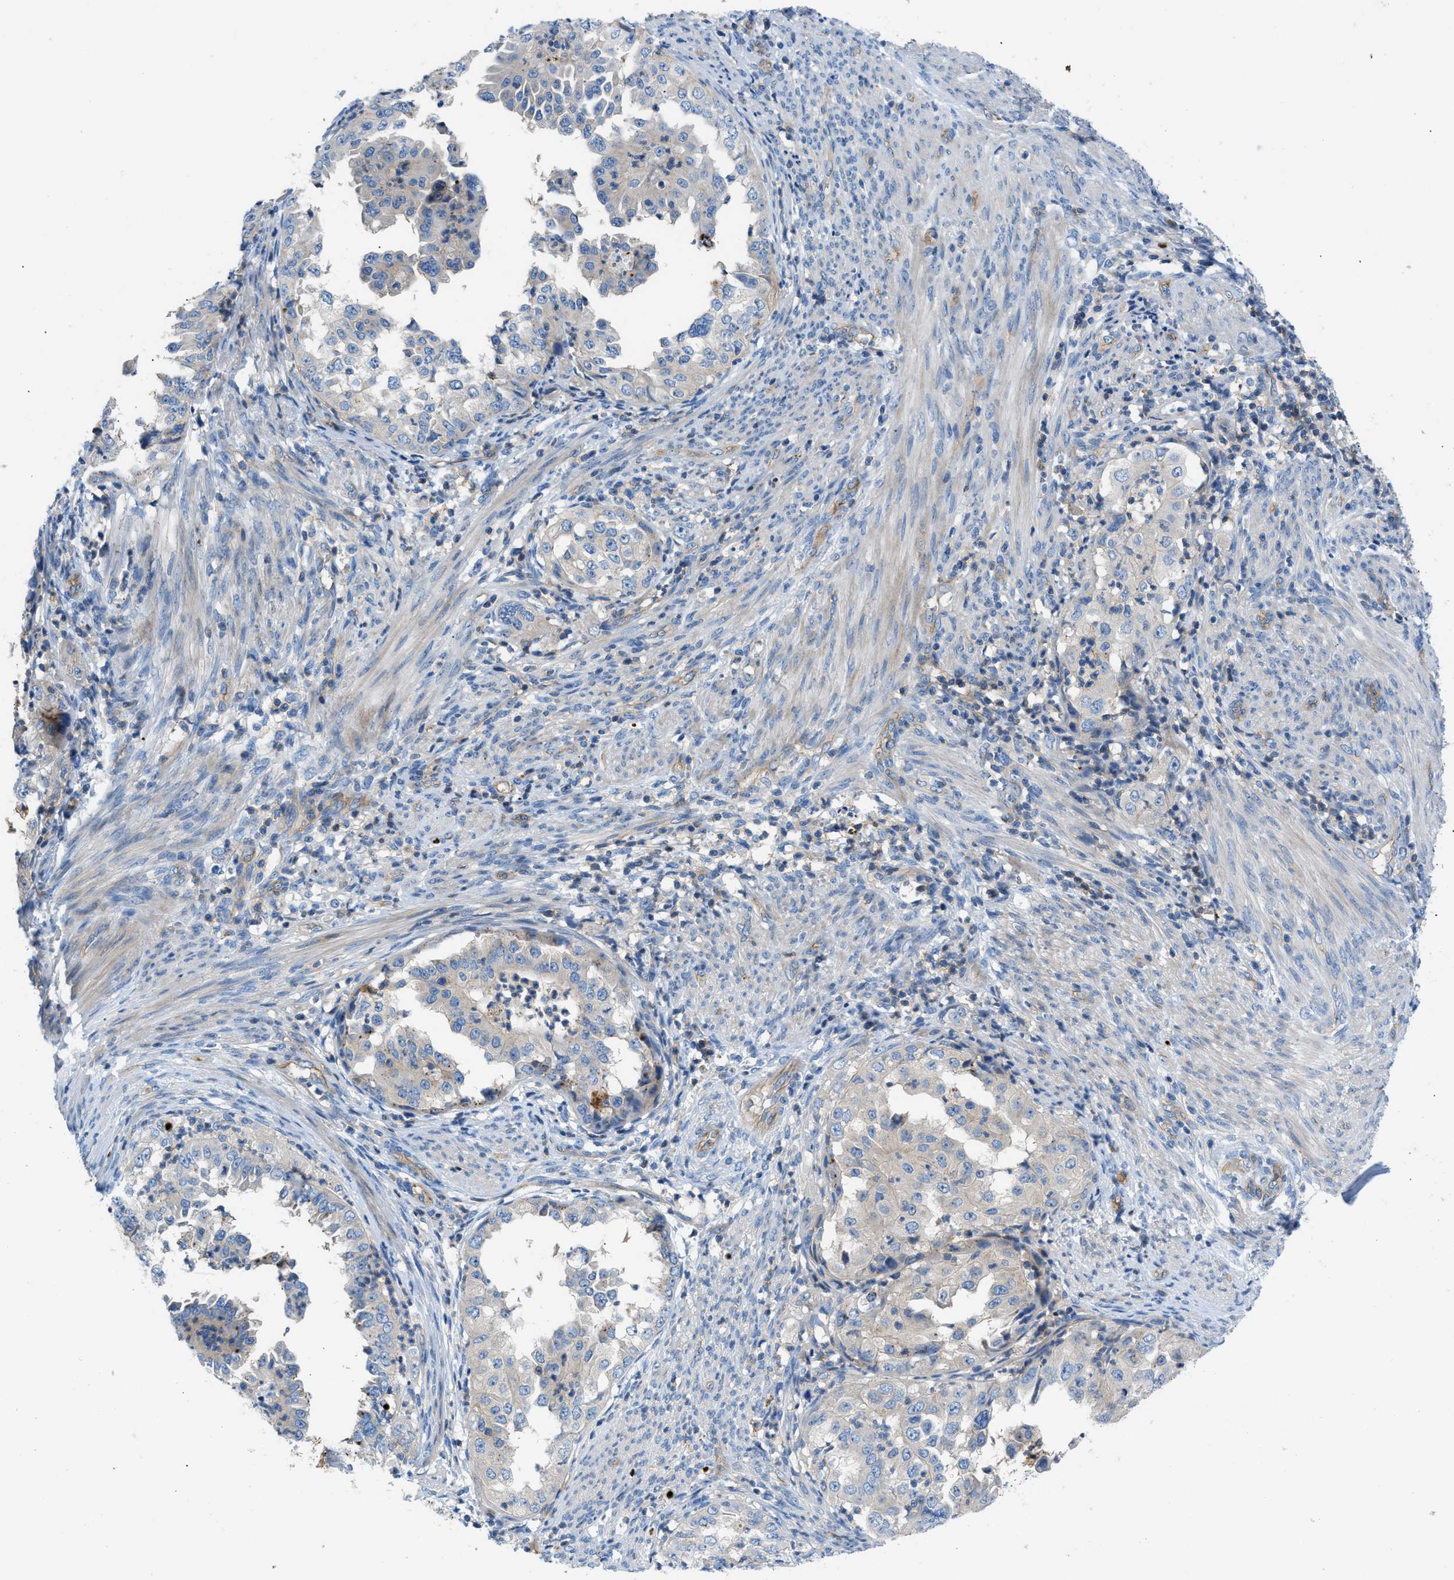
{"staining": {"intensity": "weak", "quantity": "<25%", "location": "cytoplasmic/membranous"}, "tissue": "endometrial cancer", "cell_type": "Tumor cells", "image_type": "cancer", "snomed": [{"axis": "morphology", "description": "Adenocarcinoma, NOS"}, {"axis": "topography", "description": "Endometrium"}], "caption": "IHC photomicrograph of endometrial cancer (adenocarcinoma) stained for a protein (brown), which shows no positivity in tumor cells.", "gene": "ORAI1", "patient": {"sex": "female", "age": 85}}